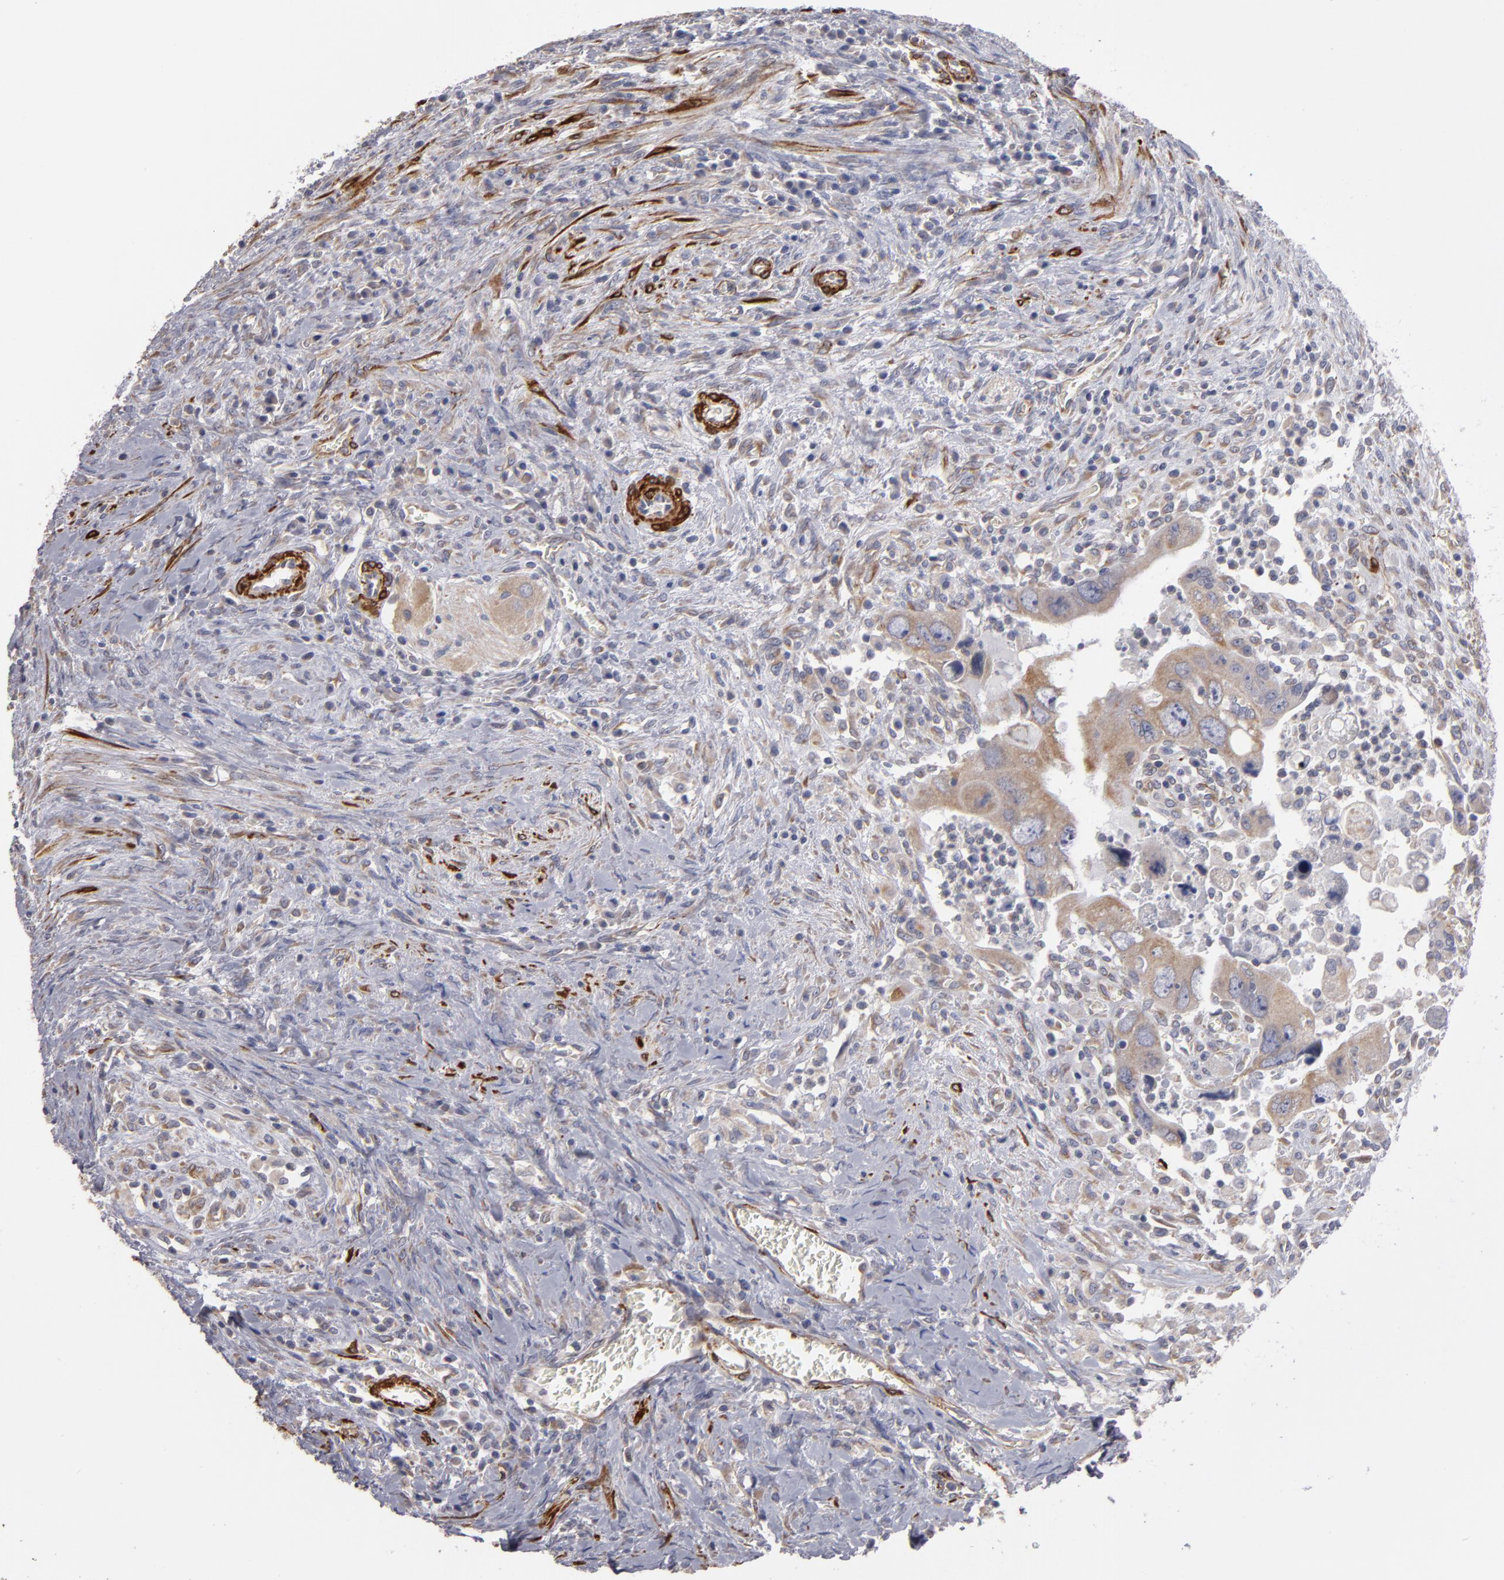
{"staining": {"intensity": "weak", "quantity": ">75%", "location": "cytoplasmic/membranous"}, "tissue": "colorectal cancer", "cell_type": "Tumor cells", "image_type": "cancer", "snomed": [{"axis": "morphology", "description": "Adenocarcinoma, NOS"}, {"axis": "topography", "description": "Rectum"}], "caption": "DAB (3,3'-diaminobenzidine) immunohistochemical staining of colorectal cancer demonstrates weak cytoplasmic/membranous protein expression in about >75% of tumor cells.", "gene": "SLMAP", "patient": {"sex": "male", "age": 70}}